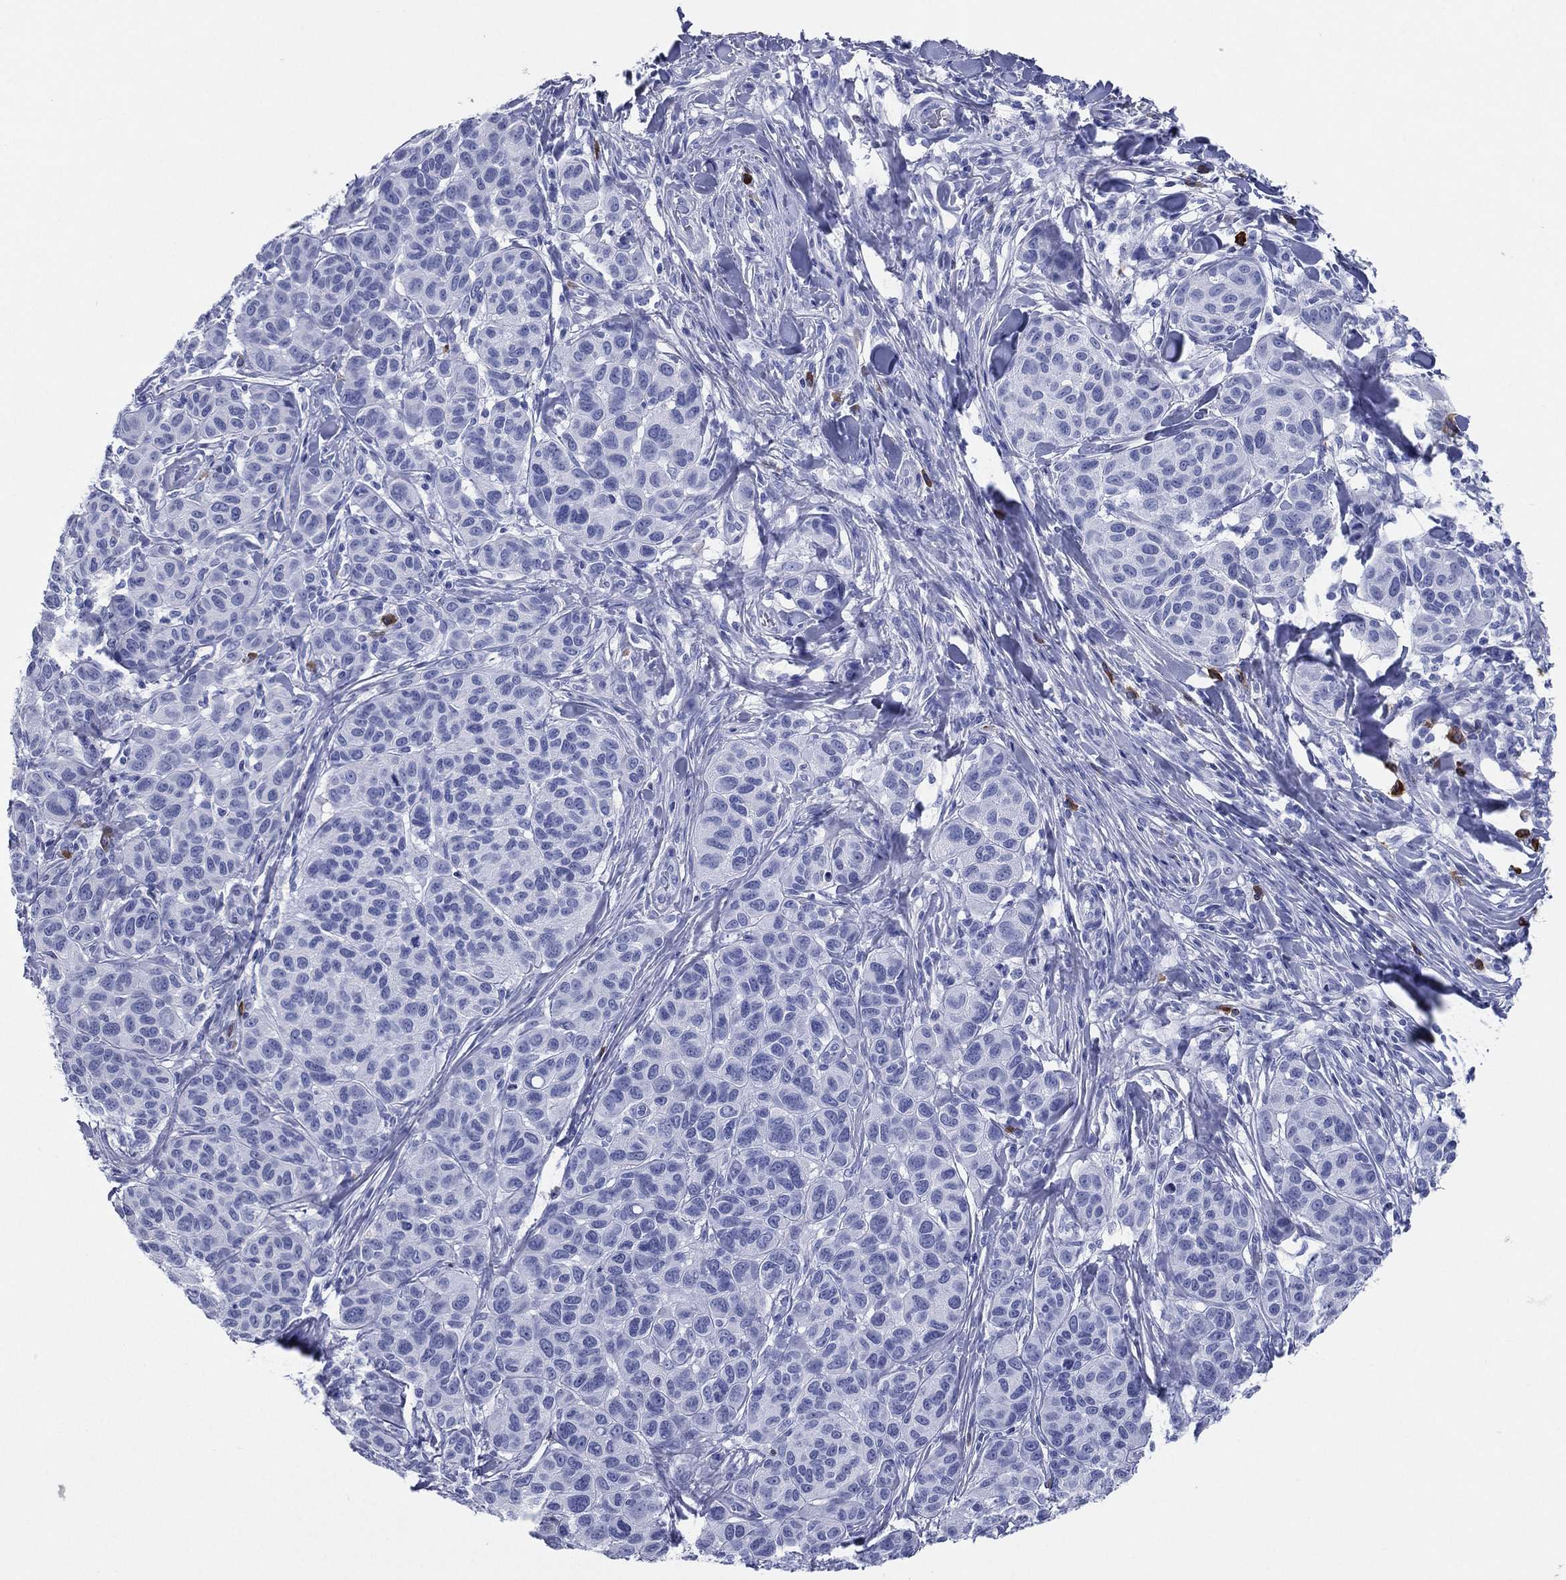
{"staining": {"intensity": "negative", "quantity": "none", "location": "none"}, "tissue": "melanoma", "cell_type": "Tumor cells", "image_type": "cancer", "snomed": [{"axis": "morphology", "description": "Malignant melanoma, NOS"}, {"axis": "topography", "description": "Skin"}], "caption": "Immunohistochemistry histopathology image of melanoma stained for a protein (brown), which displays no staining in tumor cells.", "gene": "CD79A", "patient": {"sex": "male", "age": 79}}